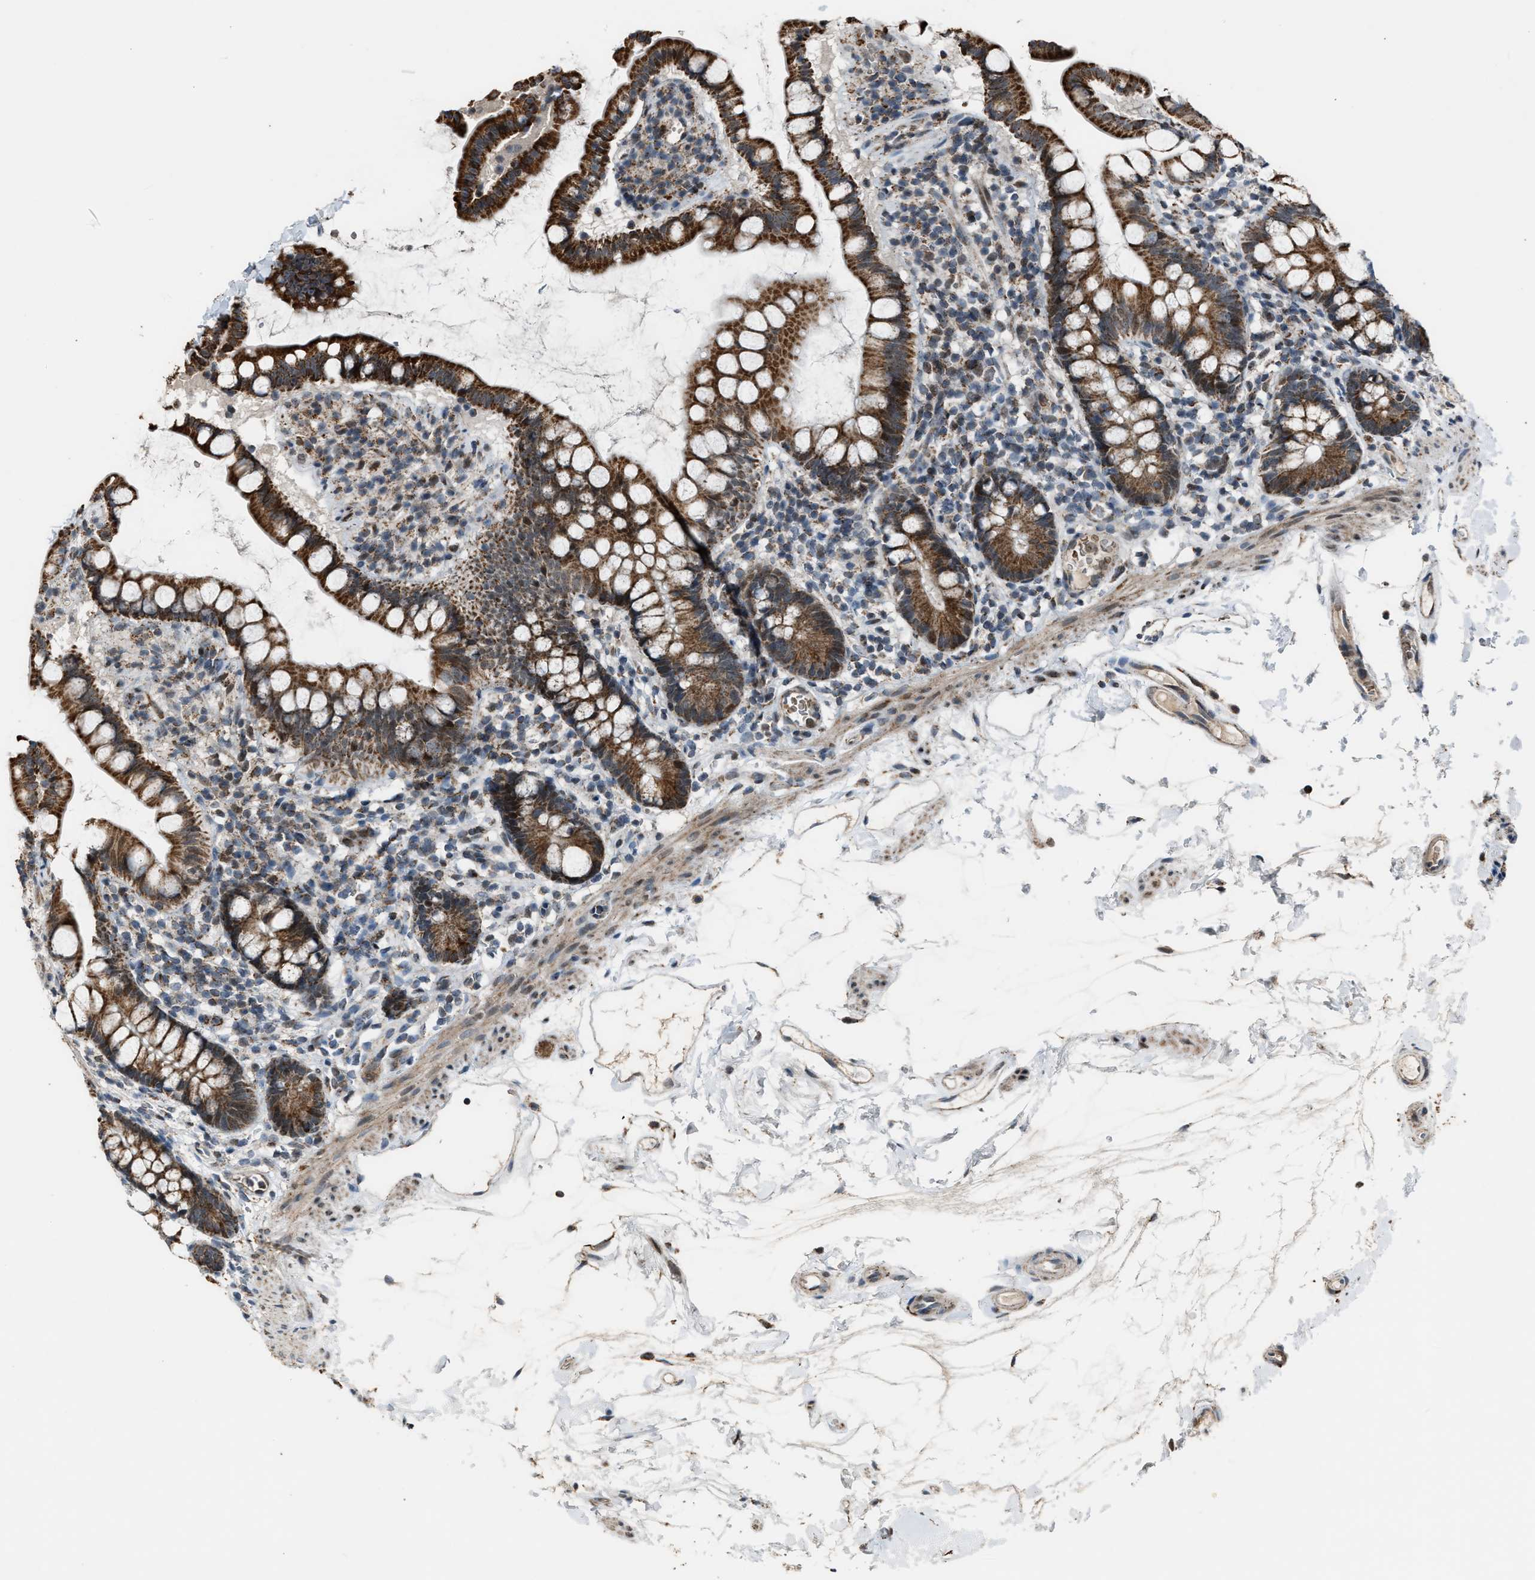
{"staining": {"intensity": "strong", "quantity": ">75%", "location": "cytoplasmic/membranous"}, "tissue": "small intestine", "cell_type": "Glandular cells", "image_type": "normal", "snomed": [{"axis": "morphology", "description": "Normal tissue, NOS"}, {"axis": "topography", "description": "Small intestine"}], "caption": "A brown stain shows strong cytoplasmic/membranous staining of a protein in glandular cells of normal human small intestine. The protein is shown in brown color, while the nuclei are stained blue.", "gene": "CHN2", "patient": {"sex": "female", "age": 84}}